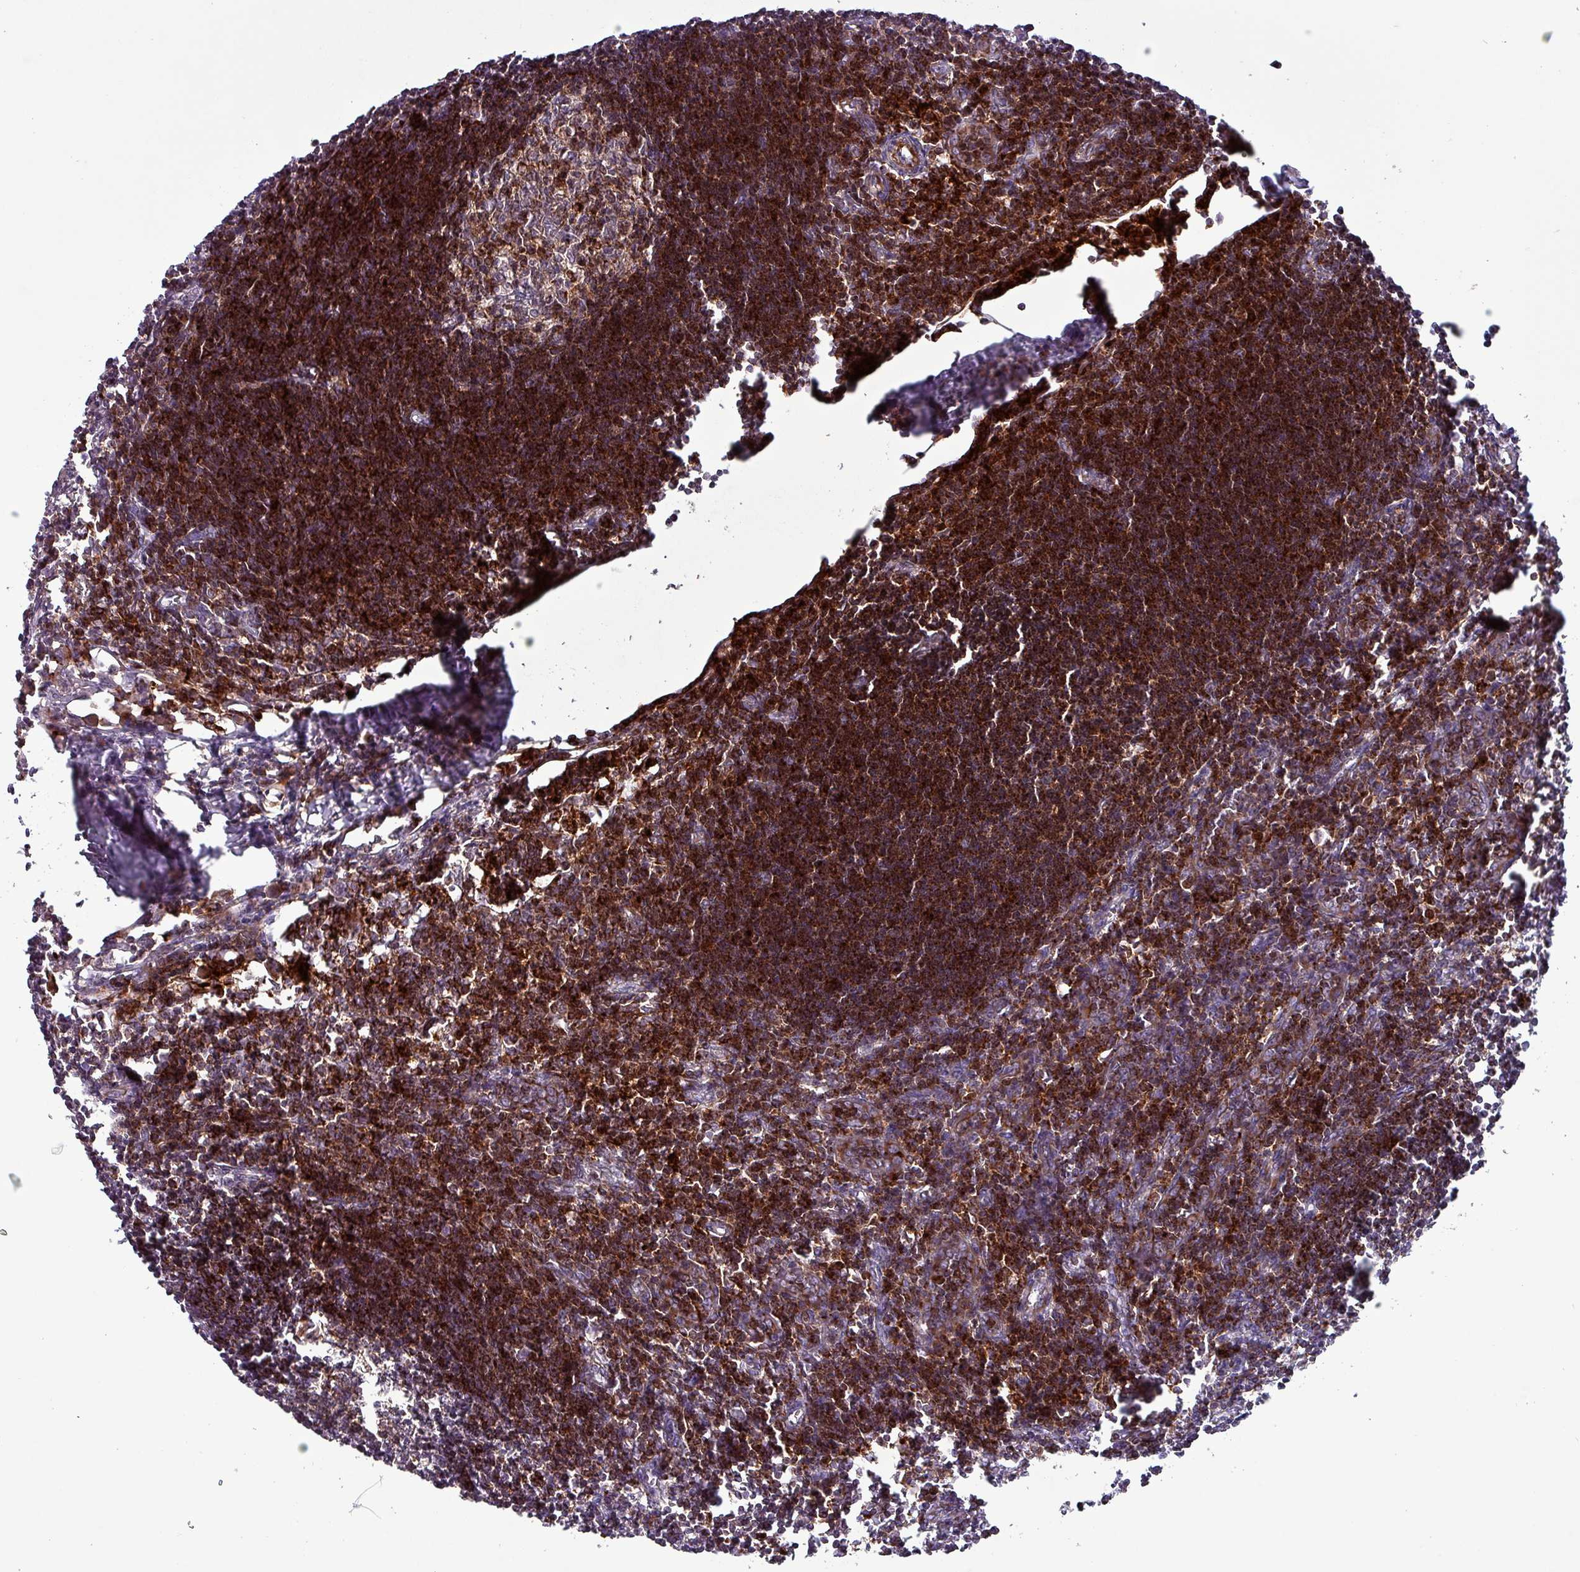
{"staining": {"intensity": "moderate", "quantity": "<25%", "location": "cytoplasmic/membranous"}, "tissue": "lymph node", "cell_type": "Germinal center cells", "image_type": "normal", "snomed": [{"axis": "morphology", "description": "Normal tissue, NOS"}, {"axis": "morphology", "description": "Malignant melanoma, Metastatic site"}, {"axis": "topography", "description": "Lymph node"}], "caption": "Moderate cytoplasmic/membranous protein staining is identified in approximately <25% of germinal center cells in lymph node. (DAB = brown stain, brightfield microscopy at high magnification).", "gene": "TPRA1", "patient": {"sex": "male", "age": 41}}